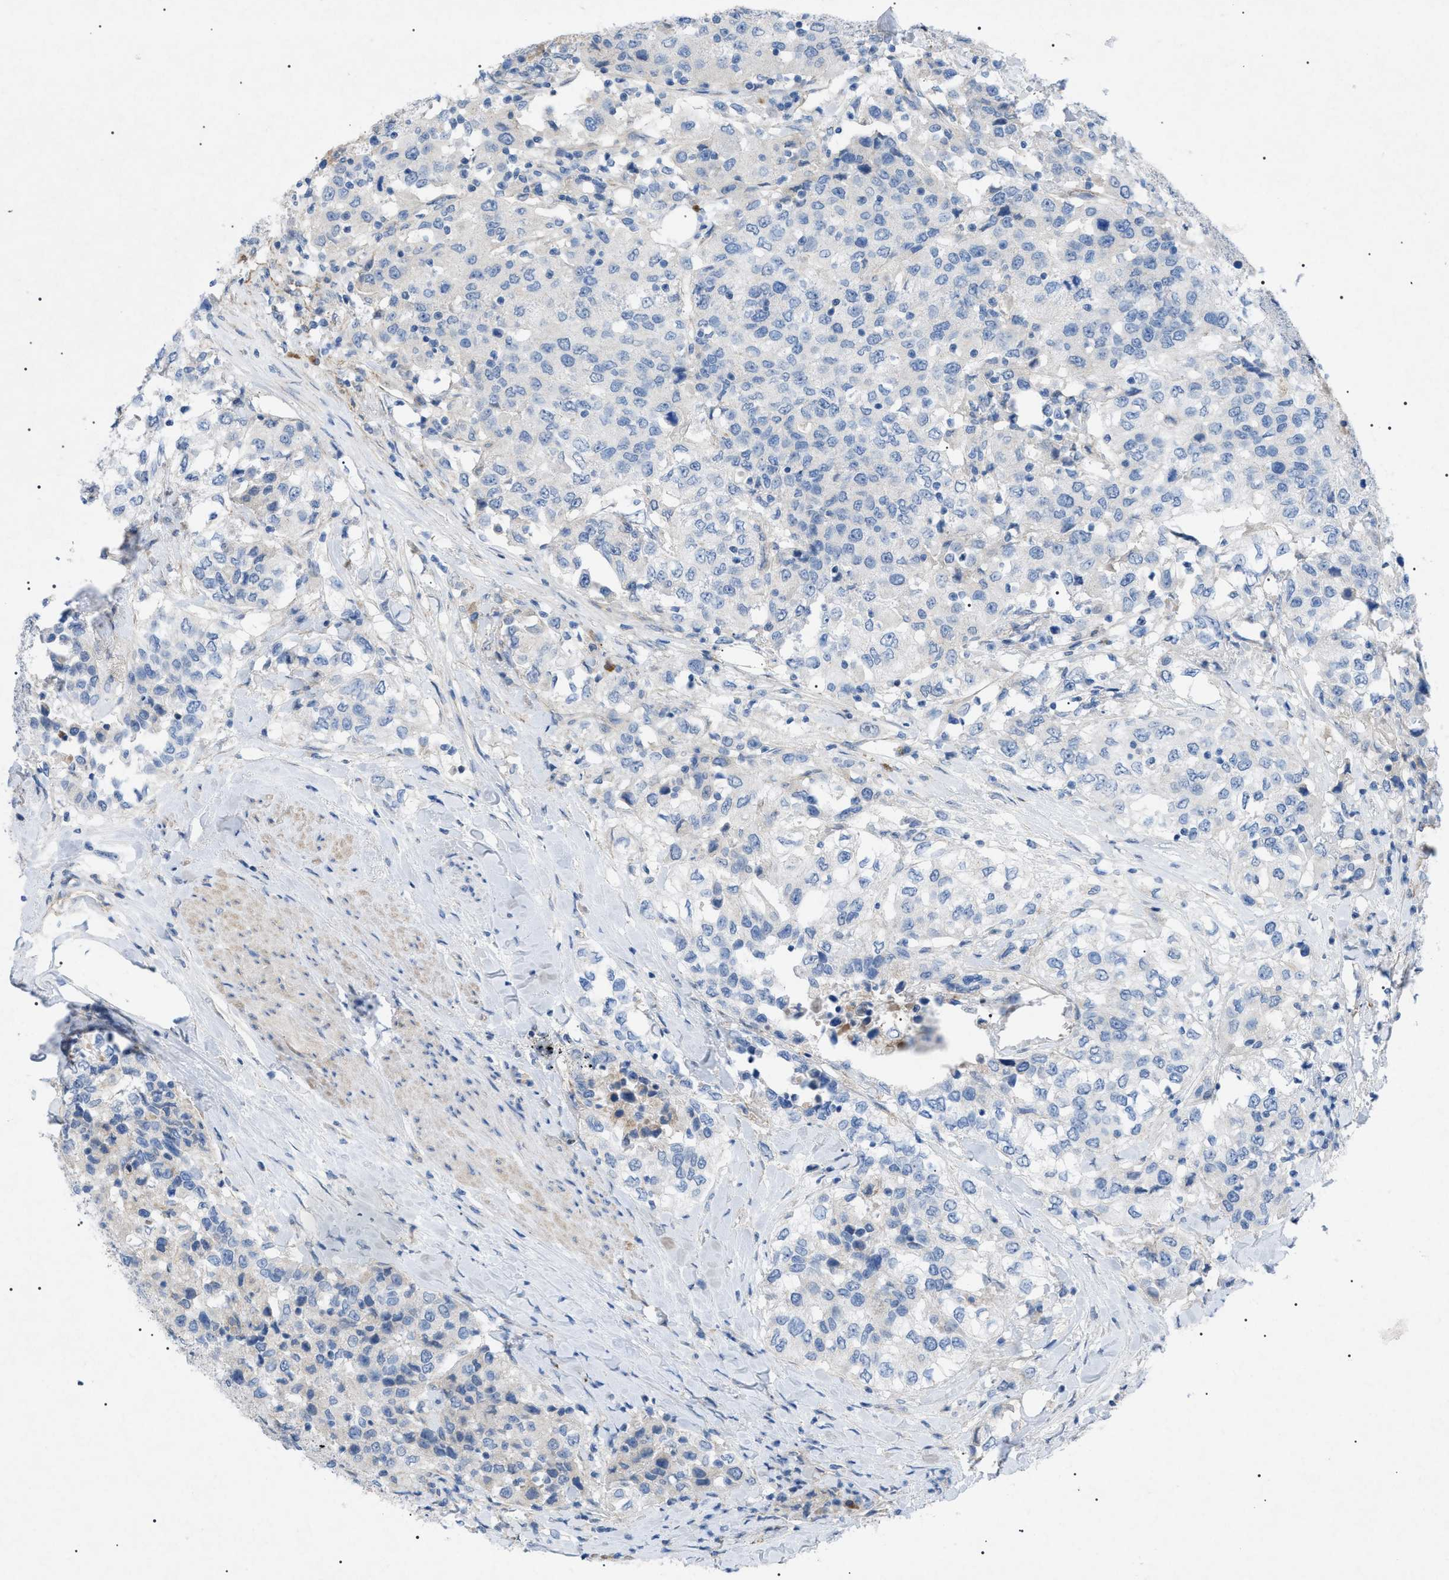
{"staining": {"intensity": "negative", "quantity": "none", "location": "none"}, "tissue": "urothelial cancer", "cell_type": "Tumor cells", "image_type": "cancer", "snomed": [{"axis": "morphology", "description": "Urothelial carcinoma, High grade"}, {"axis": "topography", "description": "Urinary bladder"}], "caption": "Urothelial cancer was stained to show a protein in brown. There is no significant staining in tumor cells. Nuclei are stained in blue.", "gene": "ADAMTS1", "patient": {"sex": "female", "age": 80}}